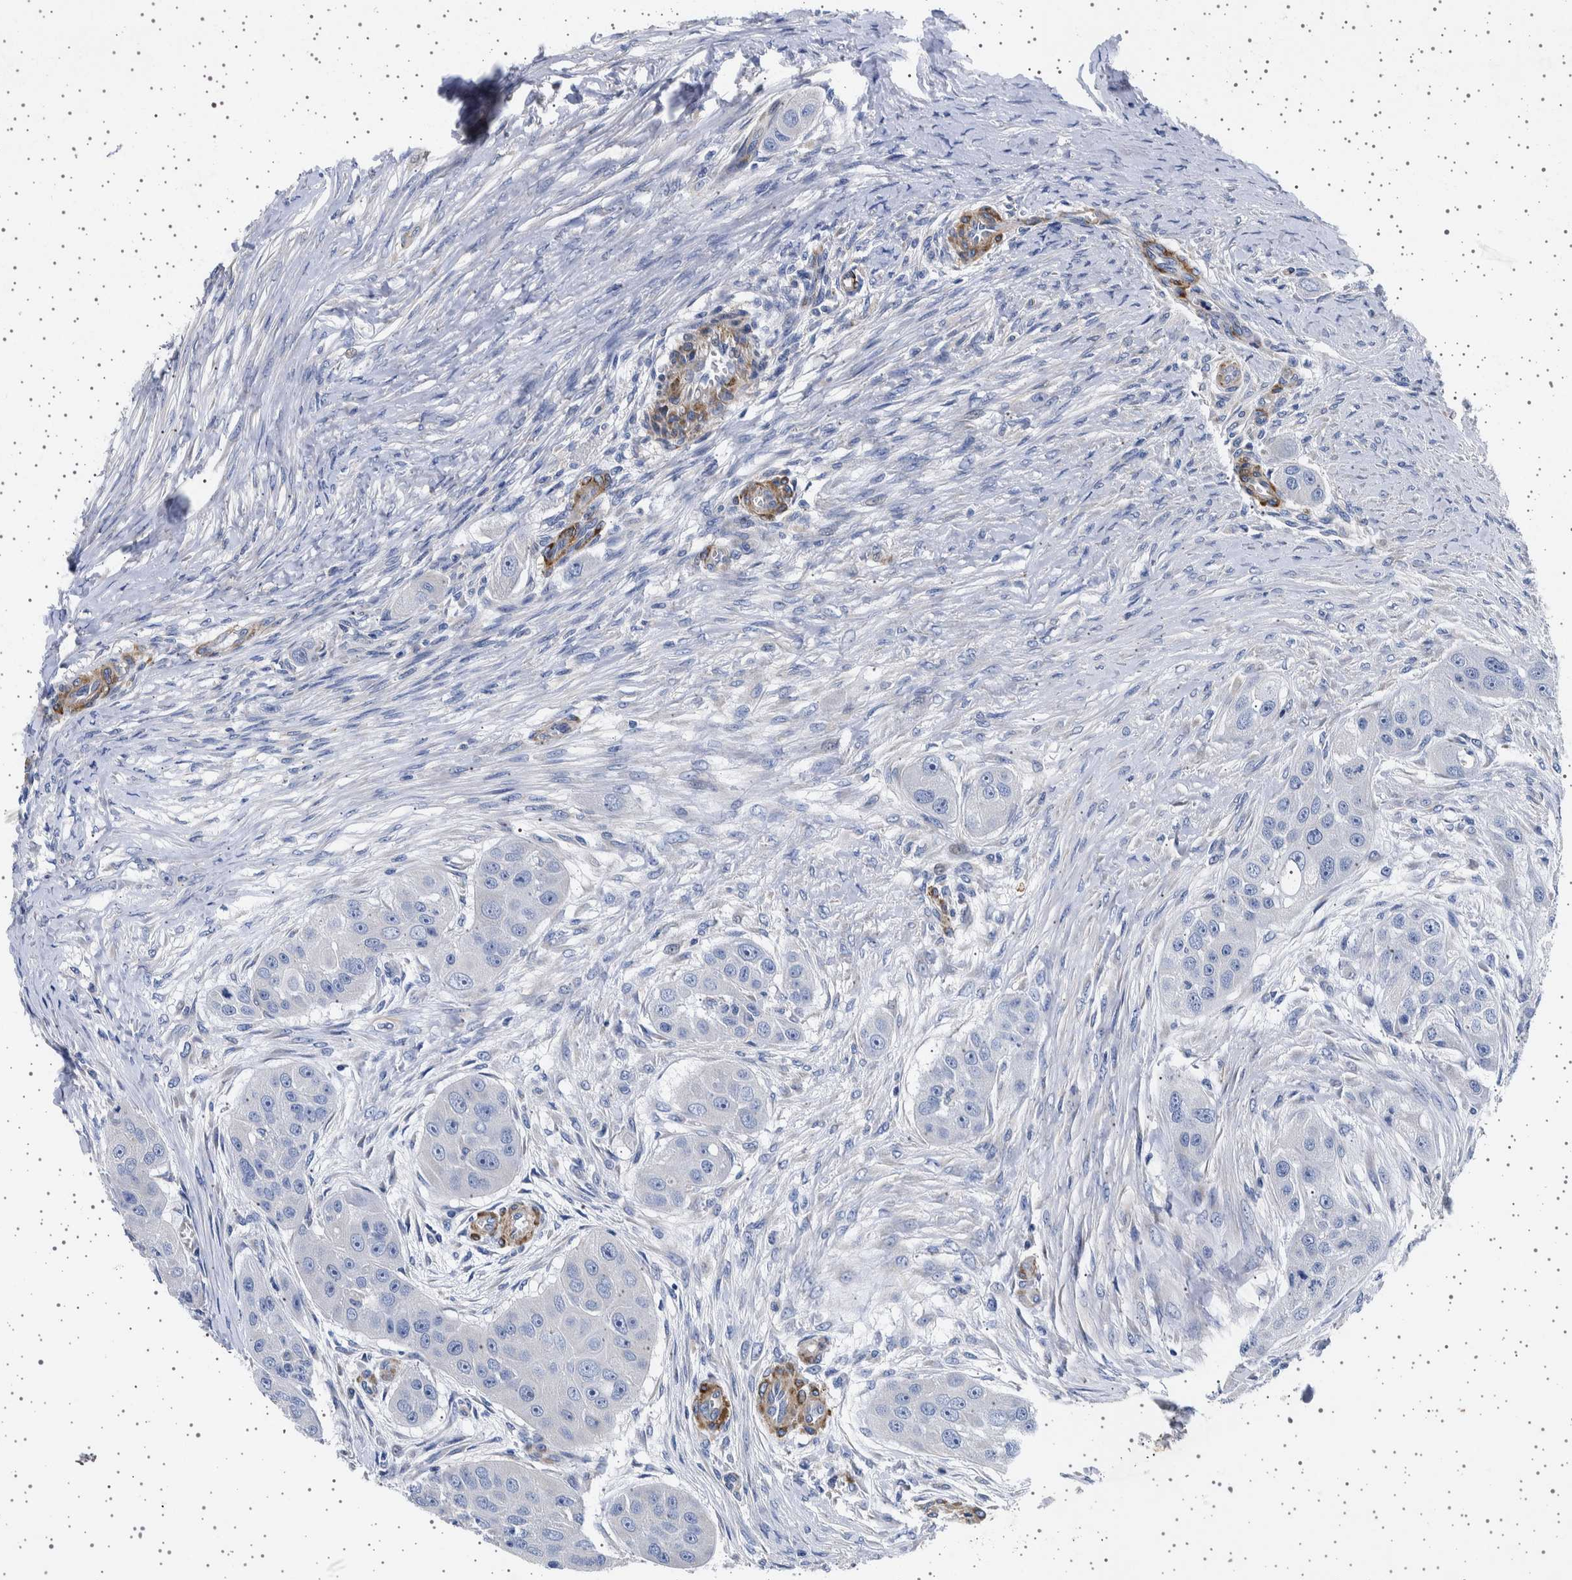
{"staining": {"intensity": "negative", "quantity": "none", "location": "none"}, "tissue": "head and neck cancer", "cell_type": "Tumor cells", "image_type": "cancer", "snomed": [{"axis": "morphology", "description": "Normal tissue, NOS"}, {"axis": "morphology", "description": "Squamous cell carcinoma, NOS"}, {"axis": "topography", "description": "Skeletal muscle"}, {"axis": "topography", "description": "Head-Neck"}], "caption": "Immunohistochemistry (IHC) of head and neck squamous cell carcinoma exhibits no positivity in tumor cells. (Stains: DAB immunohistochemistry (IHC) with hematoxylin counter stain, Microscopy: brightfield microscopy at high magnification).", "gene": "SEPTIN4", "patient": {"sex": "male", "age": 51}}